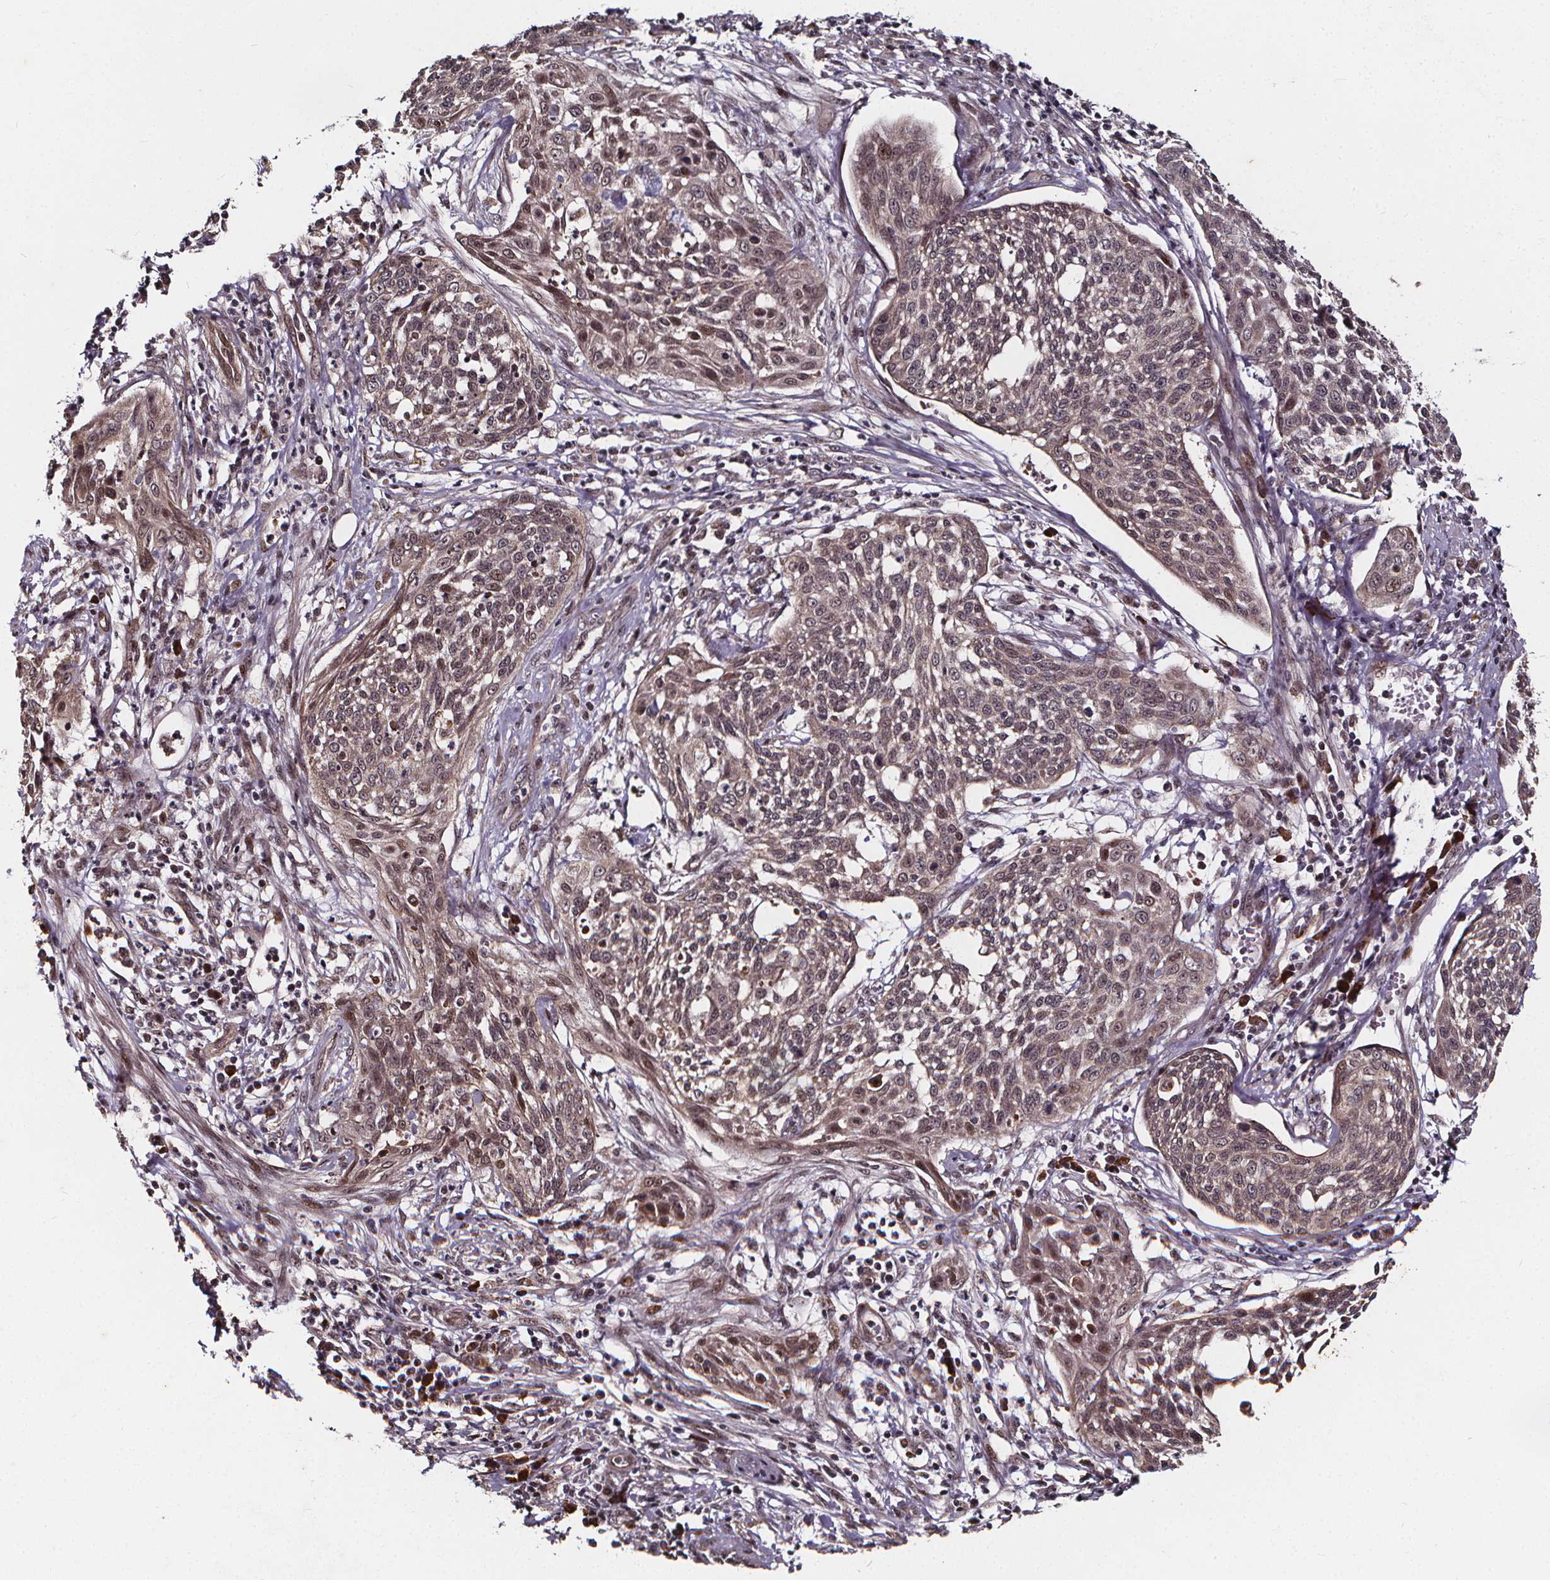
{"staining": {"intensity": "weak", "quantity": "25%-75%", "location": "cytoplasmic/membranous,nuclear"}, "tissue": "cervical cancer", "cell_type": "Tumor cells", "image_type": "cancer", "snomed": [{"axis": "morphology", "description": "Squamous cell carcinoma, NOS"}, {"axis": "topography", "description": "Cervix"}], "caption": "Human cervical cancer (squamous cell carcinoma) stained for a protein (brown) demonstrates weak cytoplasmic/membranous and nuclear positive expression in about 25%-75% of tumor cells.", "gene": "DDIT3", "patient": {"sex": "female", "age": 34}}